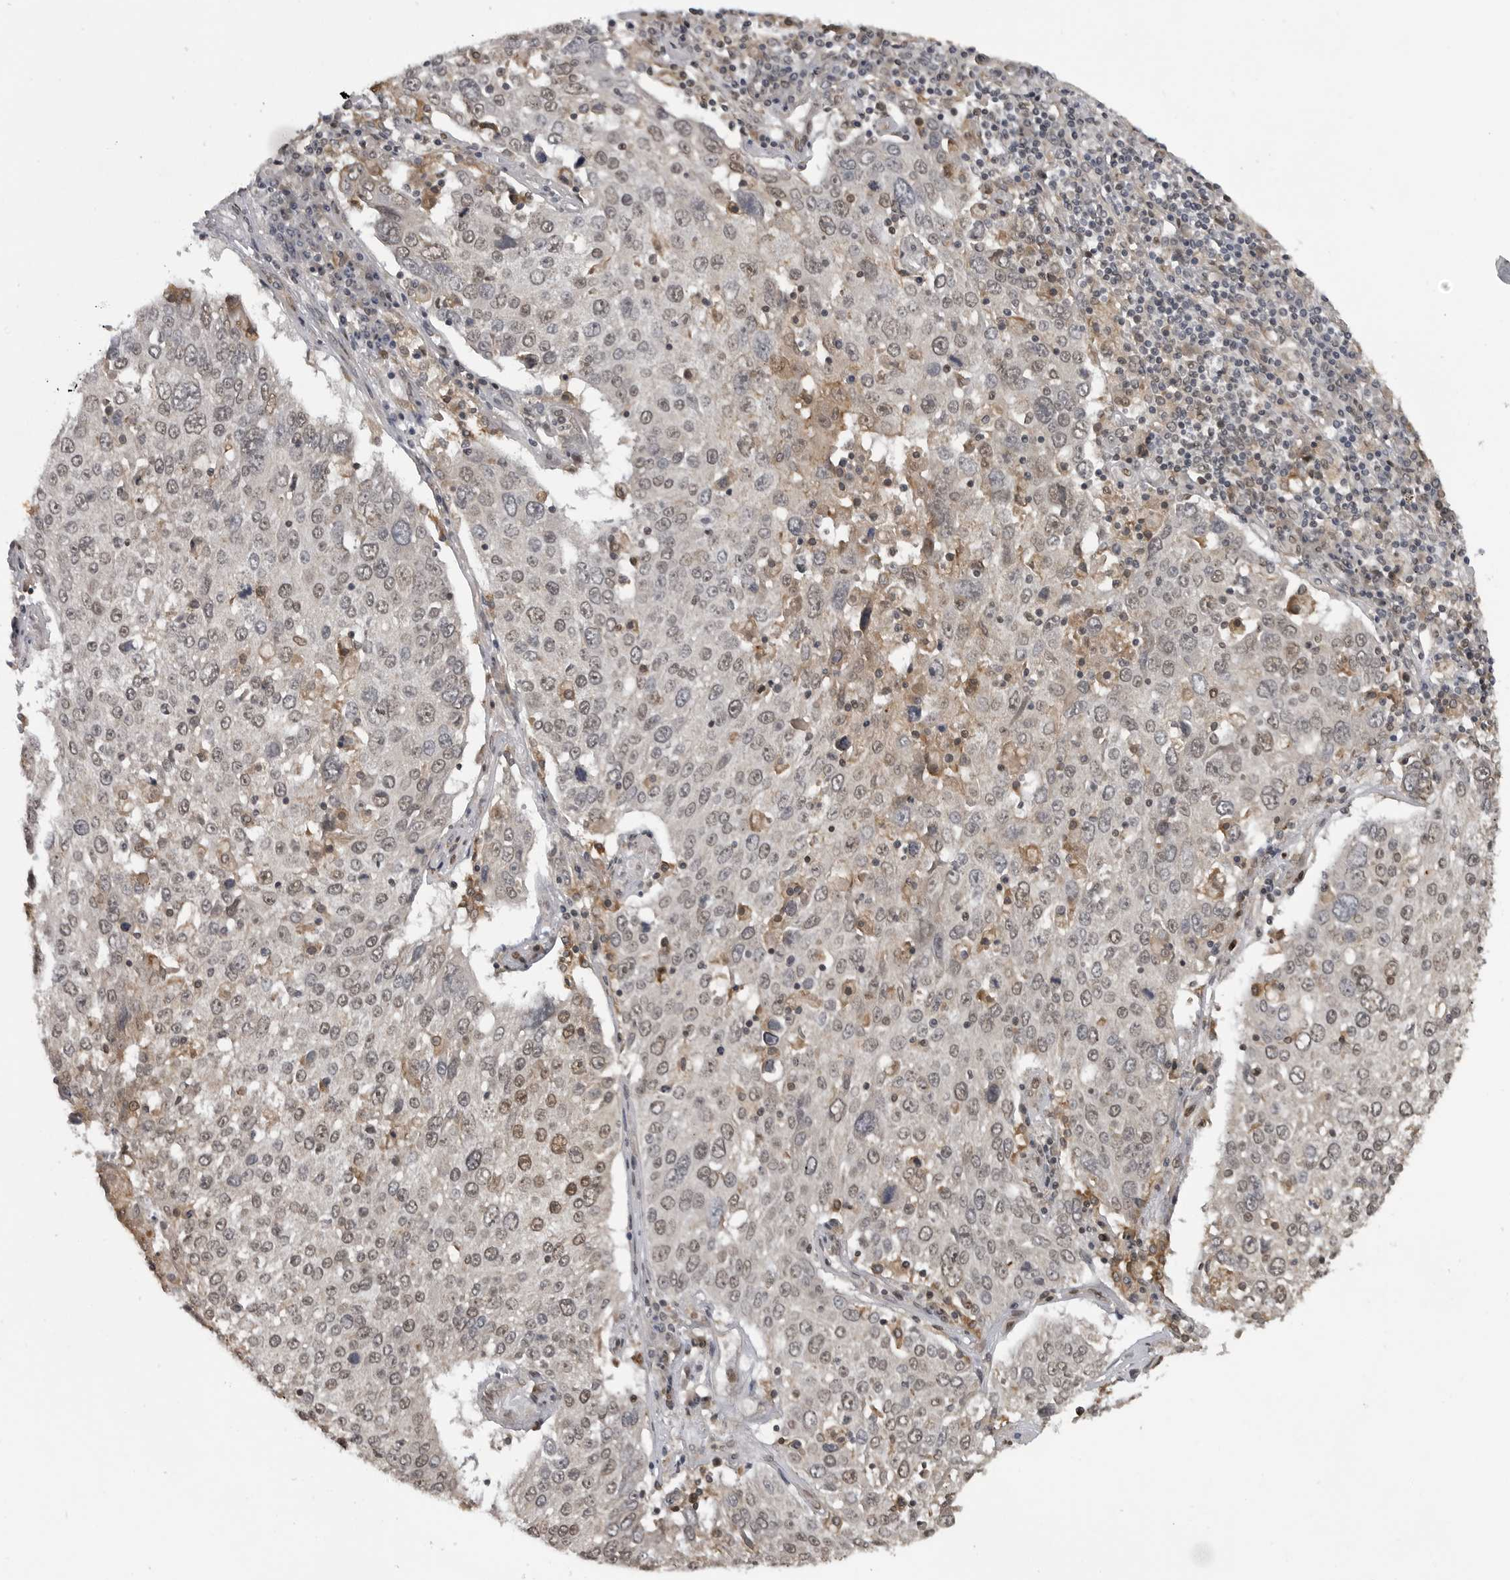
{"staining": {"intensity": "weak", "quantity": ">75%", "location": "cytoplasmic/membranous,nuclear"}, "tissue": "lung cancer", "cell_type": "Tumor cells", "image_type": "cancer", "snomed": [{"axis": "morphology", "description": "Squamous cell carcinoma, NOS"}, {"axis": "topography", "description": "Lung"}], "caption": "The immunohistochemical stain shows weak cytoplasmic/membranous and nuclear expression in tumor cells of lung squamous cell carcinoma tissue.", "gene": "C8orf58", "patient": {"sex": "male", "age": 65}}